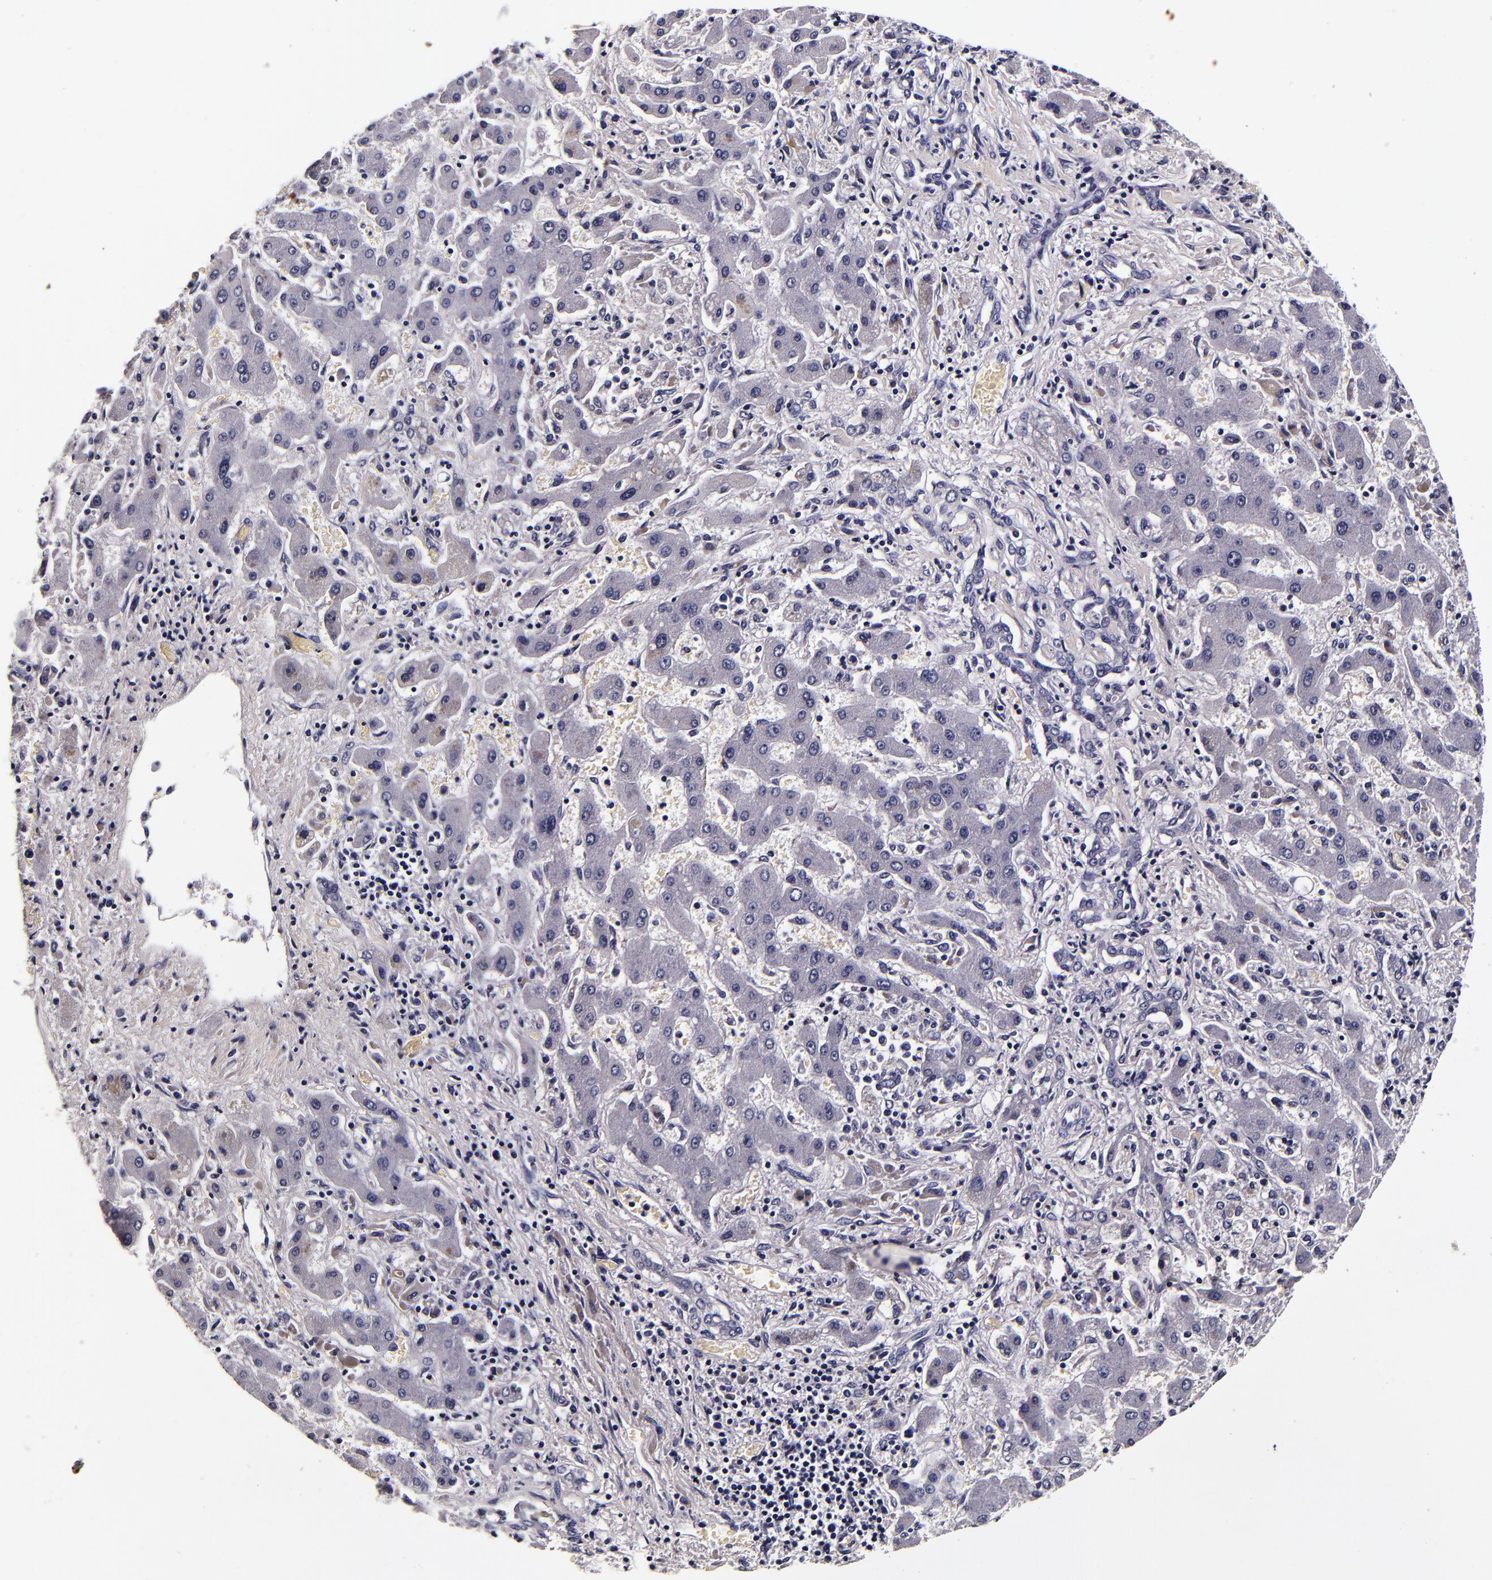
{"staining": {"intensity": "negative", "quantity": "none", "location": "none"}, "tissue": "liver cancer", "cell_type": "Tumor cells", "image_type": "cancer", "snomed": [{"axis": "morphology", "description": "Cholangiocarcinoma"}, {"axis": "topography", "description": "Liver"}], "caption": "Photomicrograph shows no significant protein positivity in tumor cells of liver cancer (cholangiocarcinoma).", "gene": "FBN1", "patient": {"sex": "male", "age": 50}}